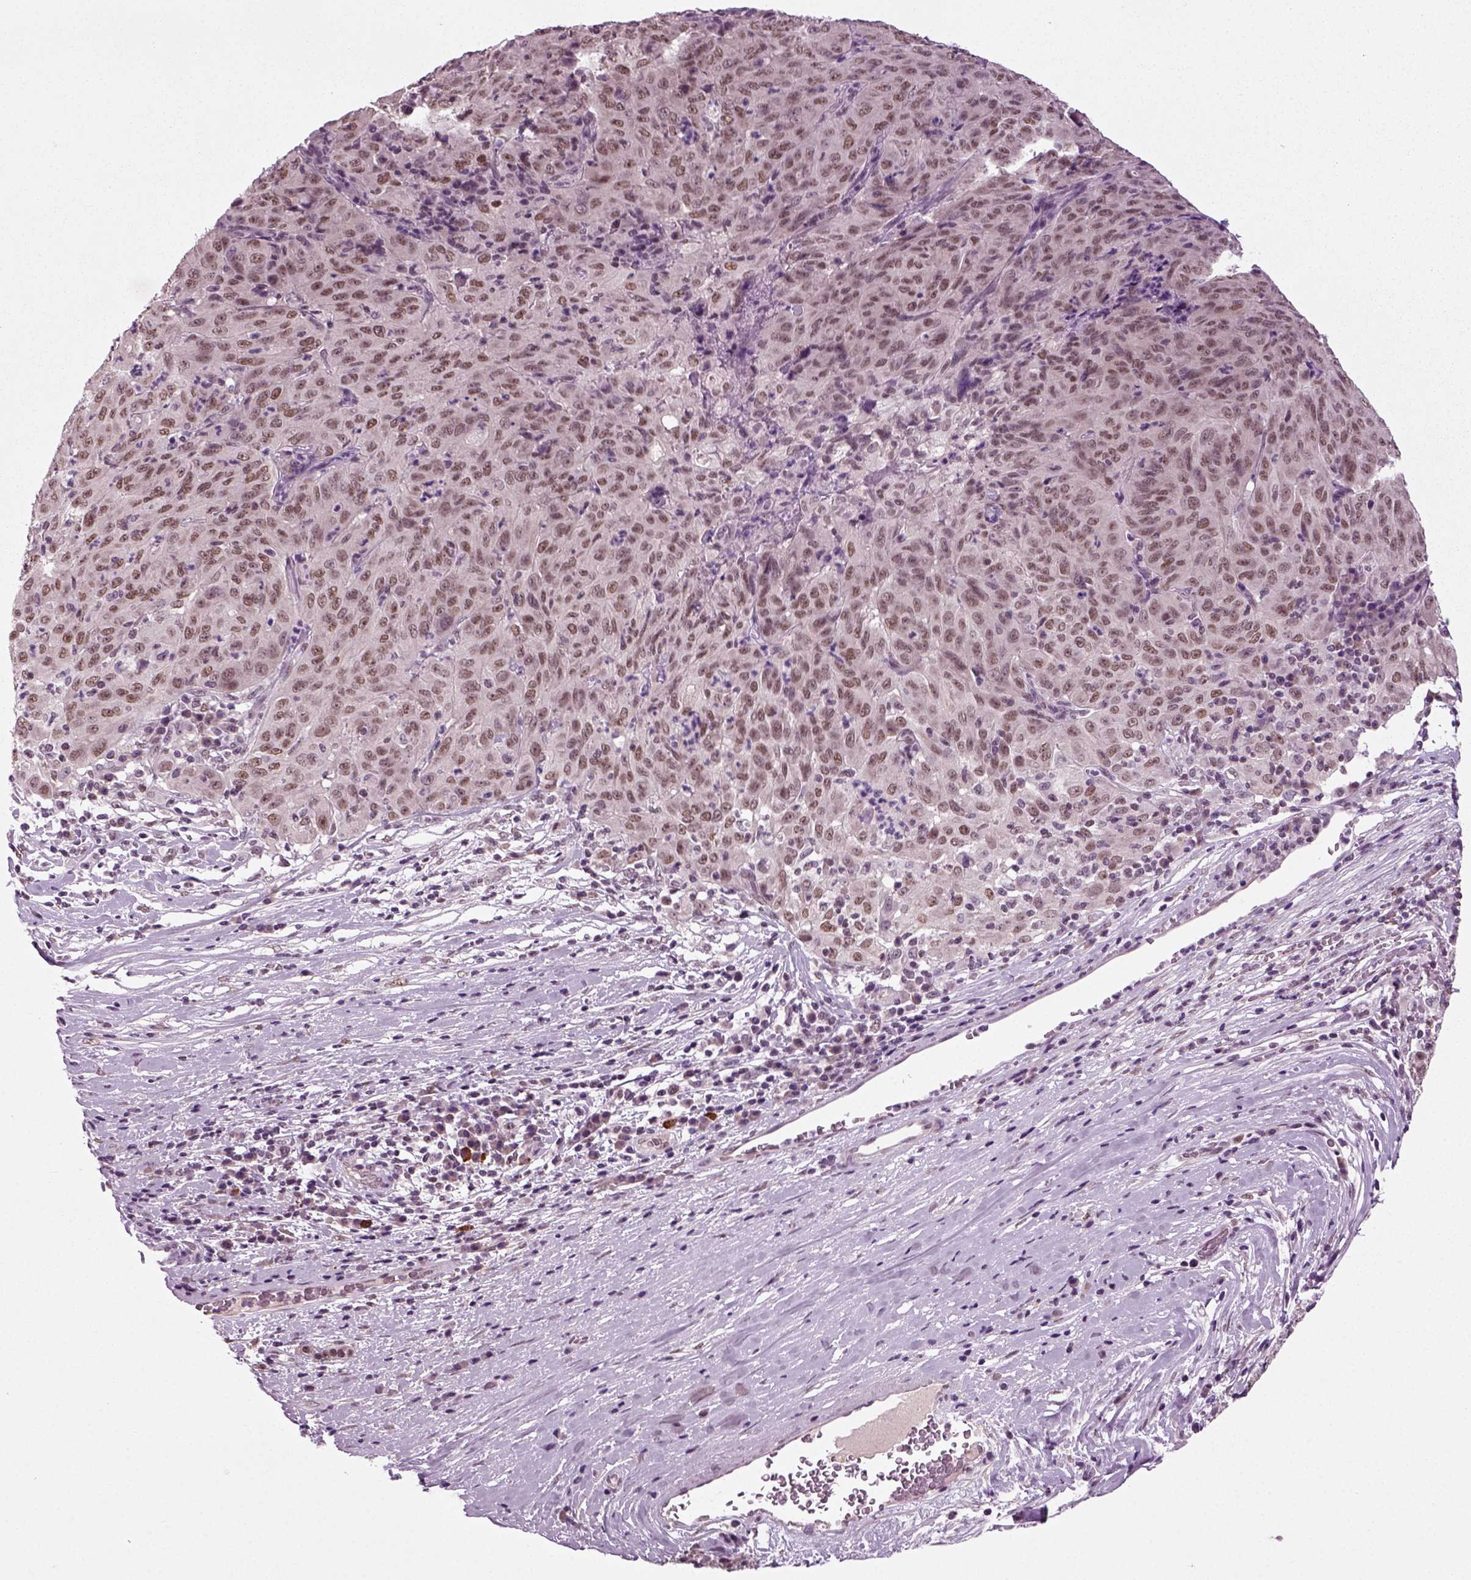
{"staining": {"intensity": "moderate", "quantity": ">75%", "location": "nuclear"}, "tissue": "pancreatic cancer", "cell_type": "Tumor cells", "image_type": "cancer", "snomed": [{"axis": "morphology", "description": "Adenocarcinoma, NOS"}, {"axis": "topography", "description": "Pancreas"}], "caption": "There is medium levels of moderate nuclear staining in tumor cells of pancreatic cancer, as demonstrated by immunohistochemical staining (brown color).", "gene": "RCOR3", "patient": {"sex": "male", "age": 63}}